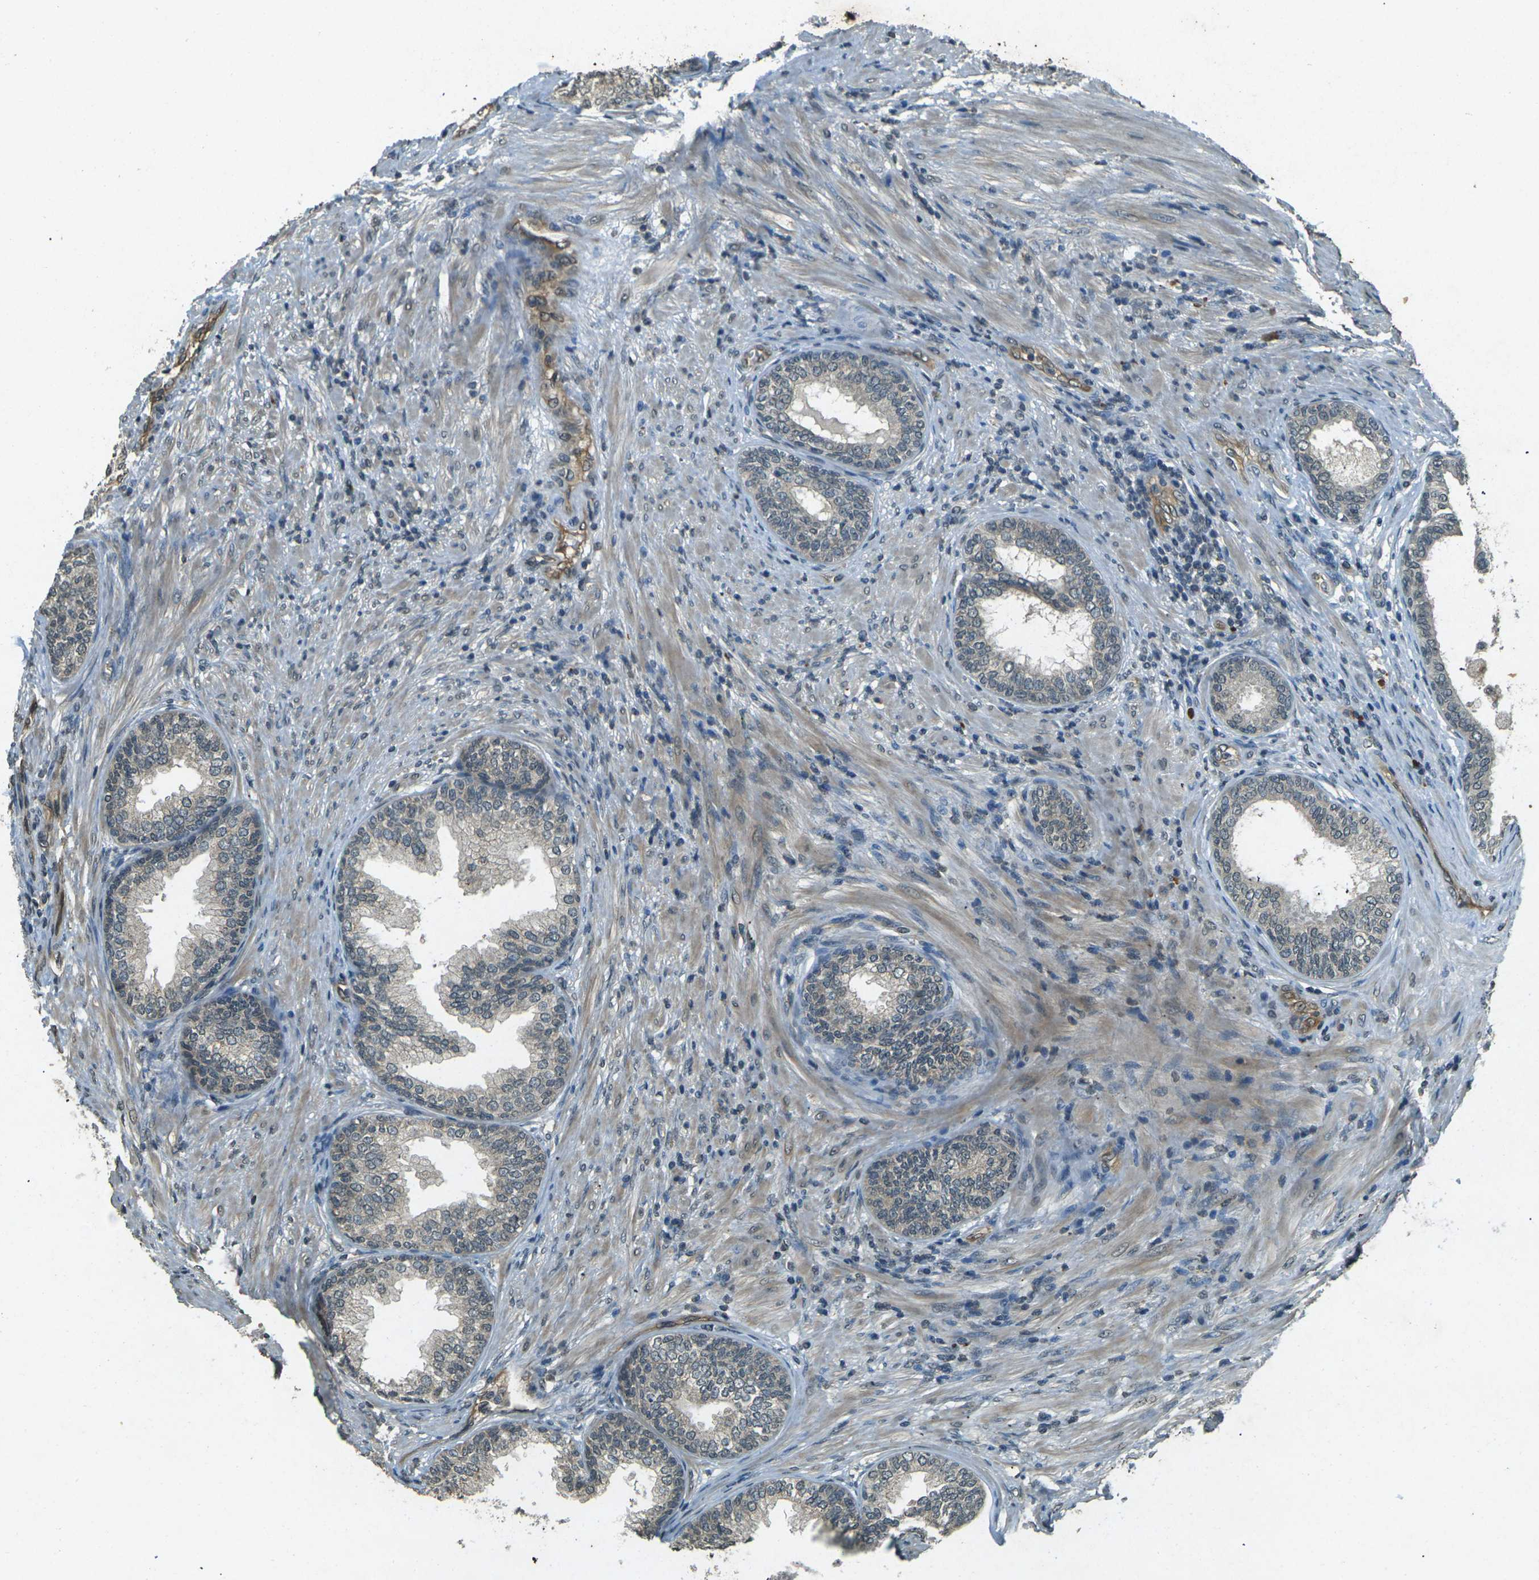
{"staining": {"intensity": "weak", "quantity": "25%-75%", "location": "cytoplasmic/membranous"}, "tissue": "prostate", "cell_type": "Glandular cells", "image_type": "normal", "snomed": [{"axis": "morphology", "description": "Normal tissue, NOS"}, {"axis": "topography", "description": "Prostate"}], "caption": "DAB immunohistochemical staining of normal human prostate demonstrates weak cytoplasmic/membranous protein positivity in approximately 25%-75% of glandular cells.", "gene": "PDE2A", "patient": {"sex": "male", "age": 76}}